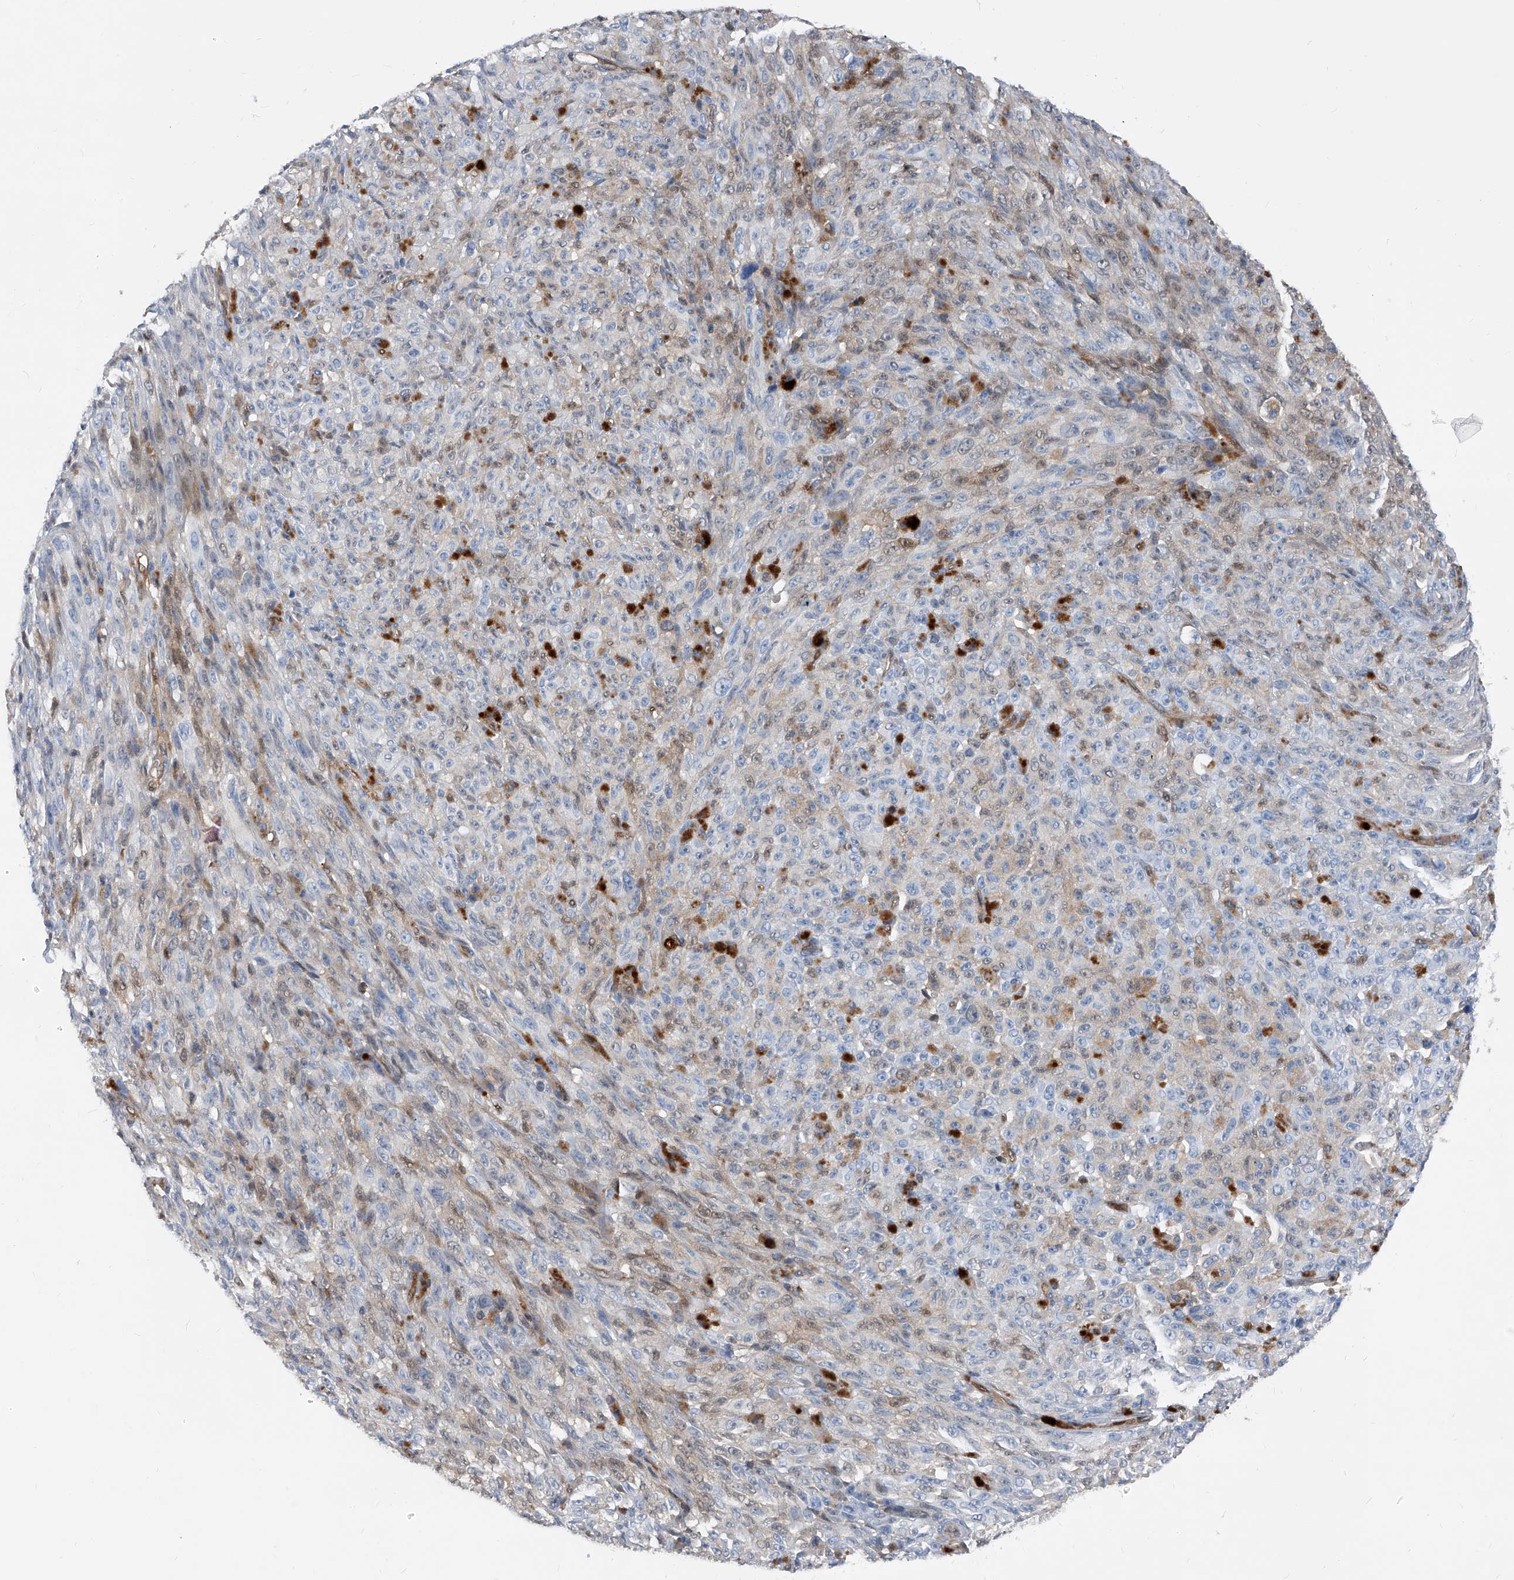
{"staining": {"intensity": "negative", "quantity": "none", "location": "none"}, "tissue": "melanoma", "cell_type": "Tumor cells", "image_type": "cancer", "snomed": [{"axis": "morphology", "description": "Malignant melanoma, NOS"}, {"axis": "topography", "description": "Skin"}], "caption": "Immunohistochemistry image of neoplastic tissue: human melanoma stained with DAB shows no significant protein positivity in tumor cells.", "gene": "MAP2K6", "patient": {"sex": "female", "age": 82}}